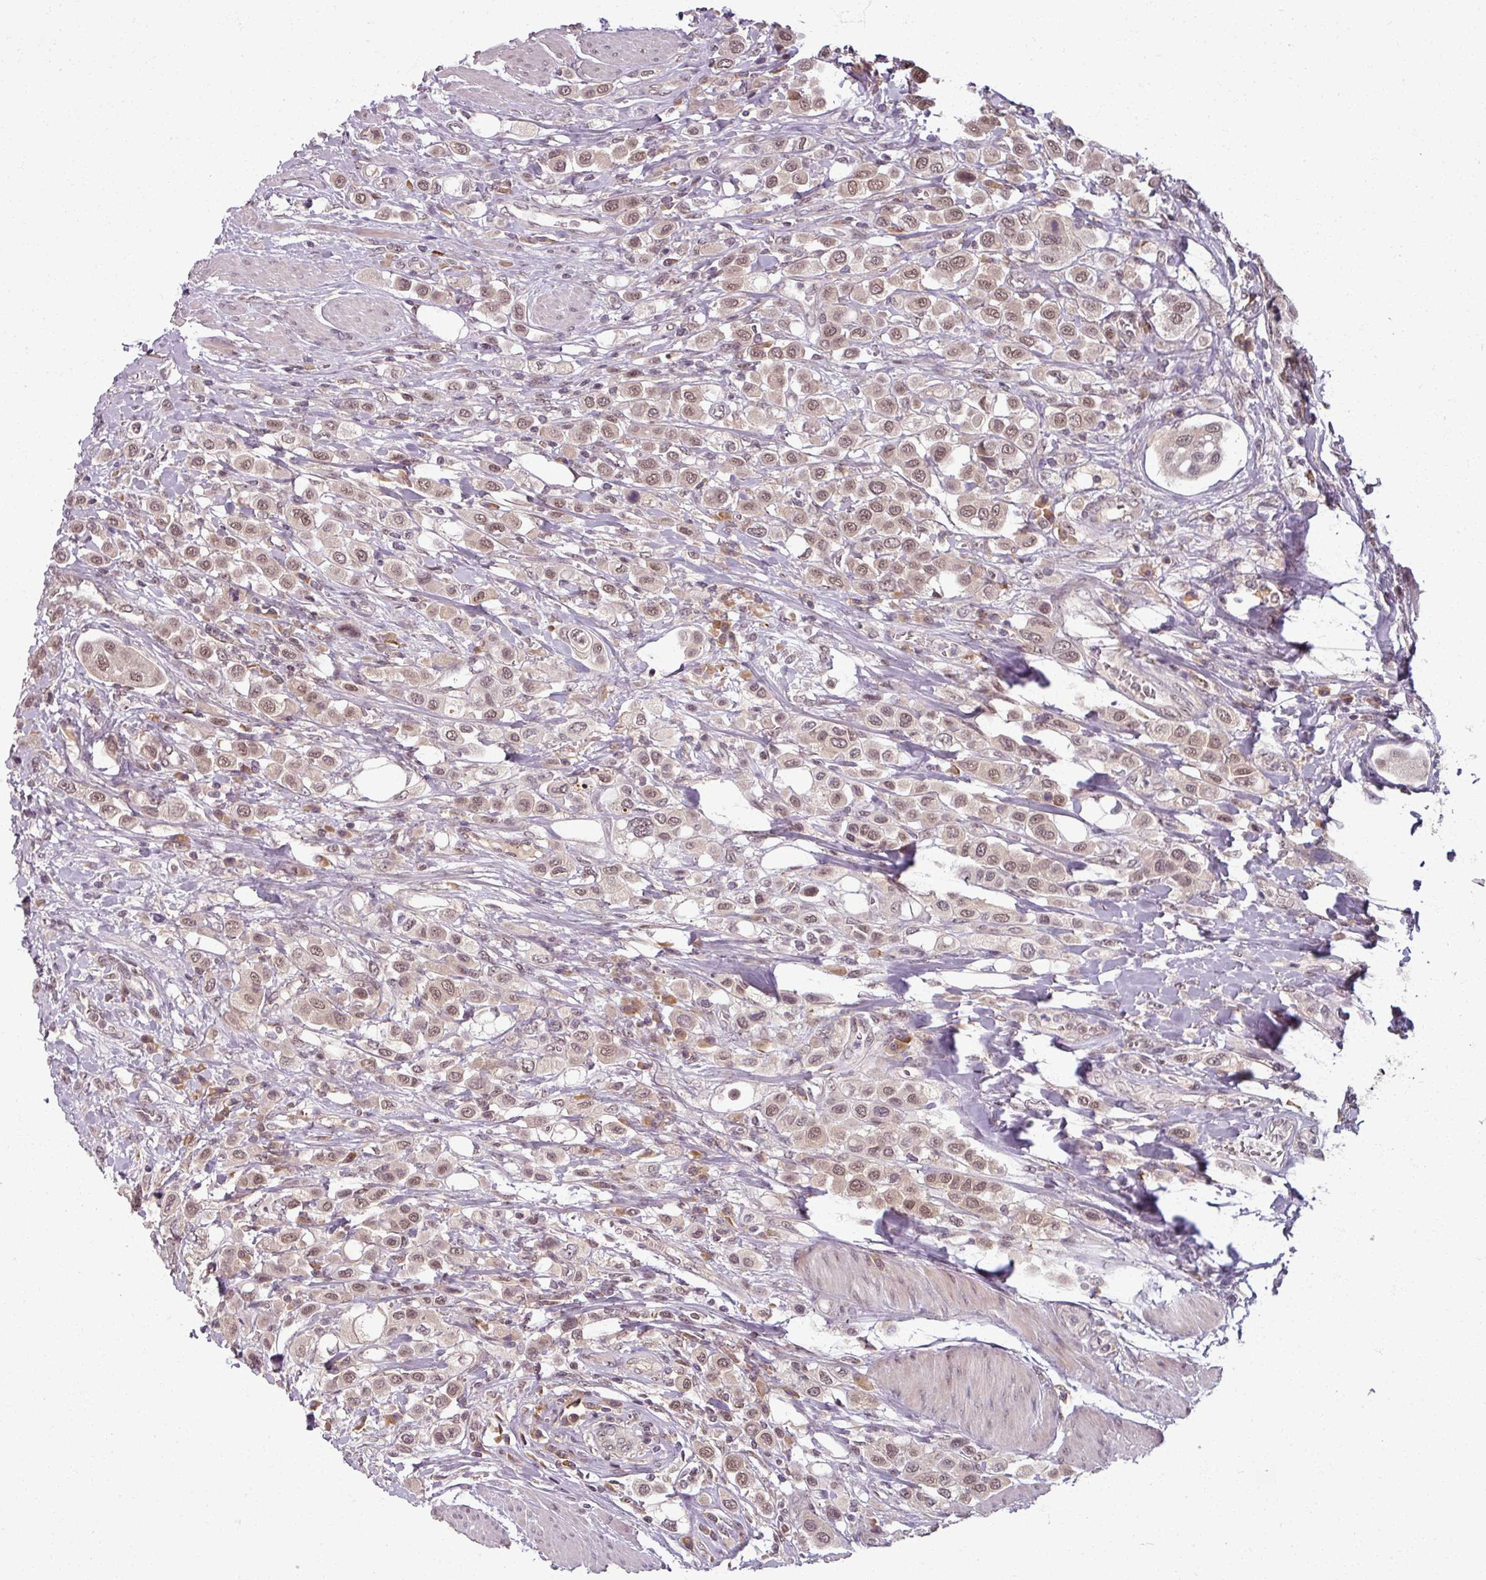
{"staining": {"intensity": "moderate", "quantity": "25%-75%", "location": "nuclear"}, "tissue": "urothelial cancer", "cell_type": "Tumor cells", "image_type": "cancer", "snomed": [{"axis": "morphology", "description": "Urothelial carcinoma, High grade"}, {"axis": "topography", "description": "Urinary bladder"}], "caption": "A brown stain shows moderate nuclear expression of a protein in human urothelial cancer tumor cells.", "gene": "POLR2G", "patient": {"sex": "male", "age": 50}}